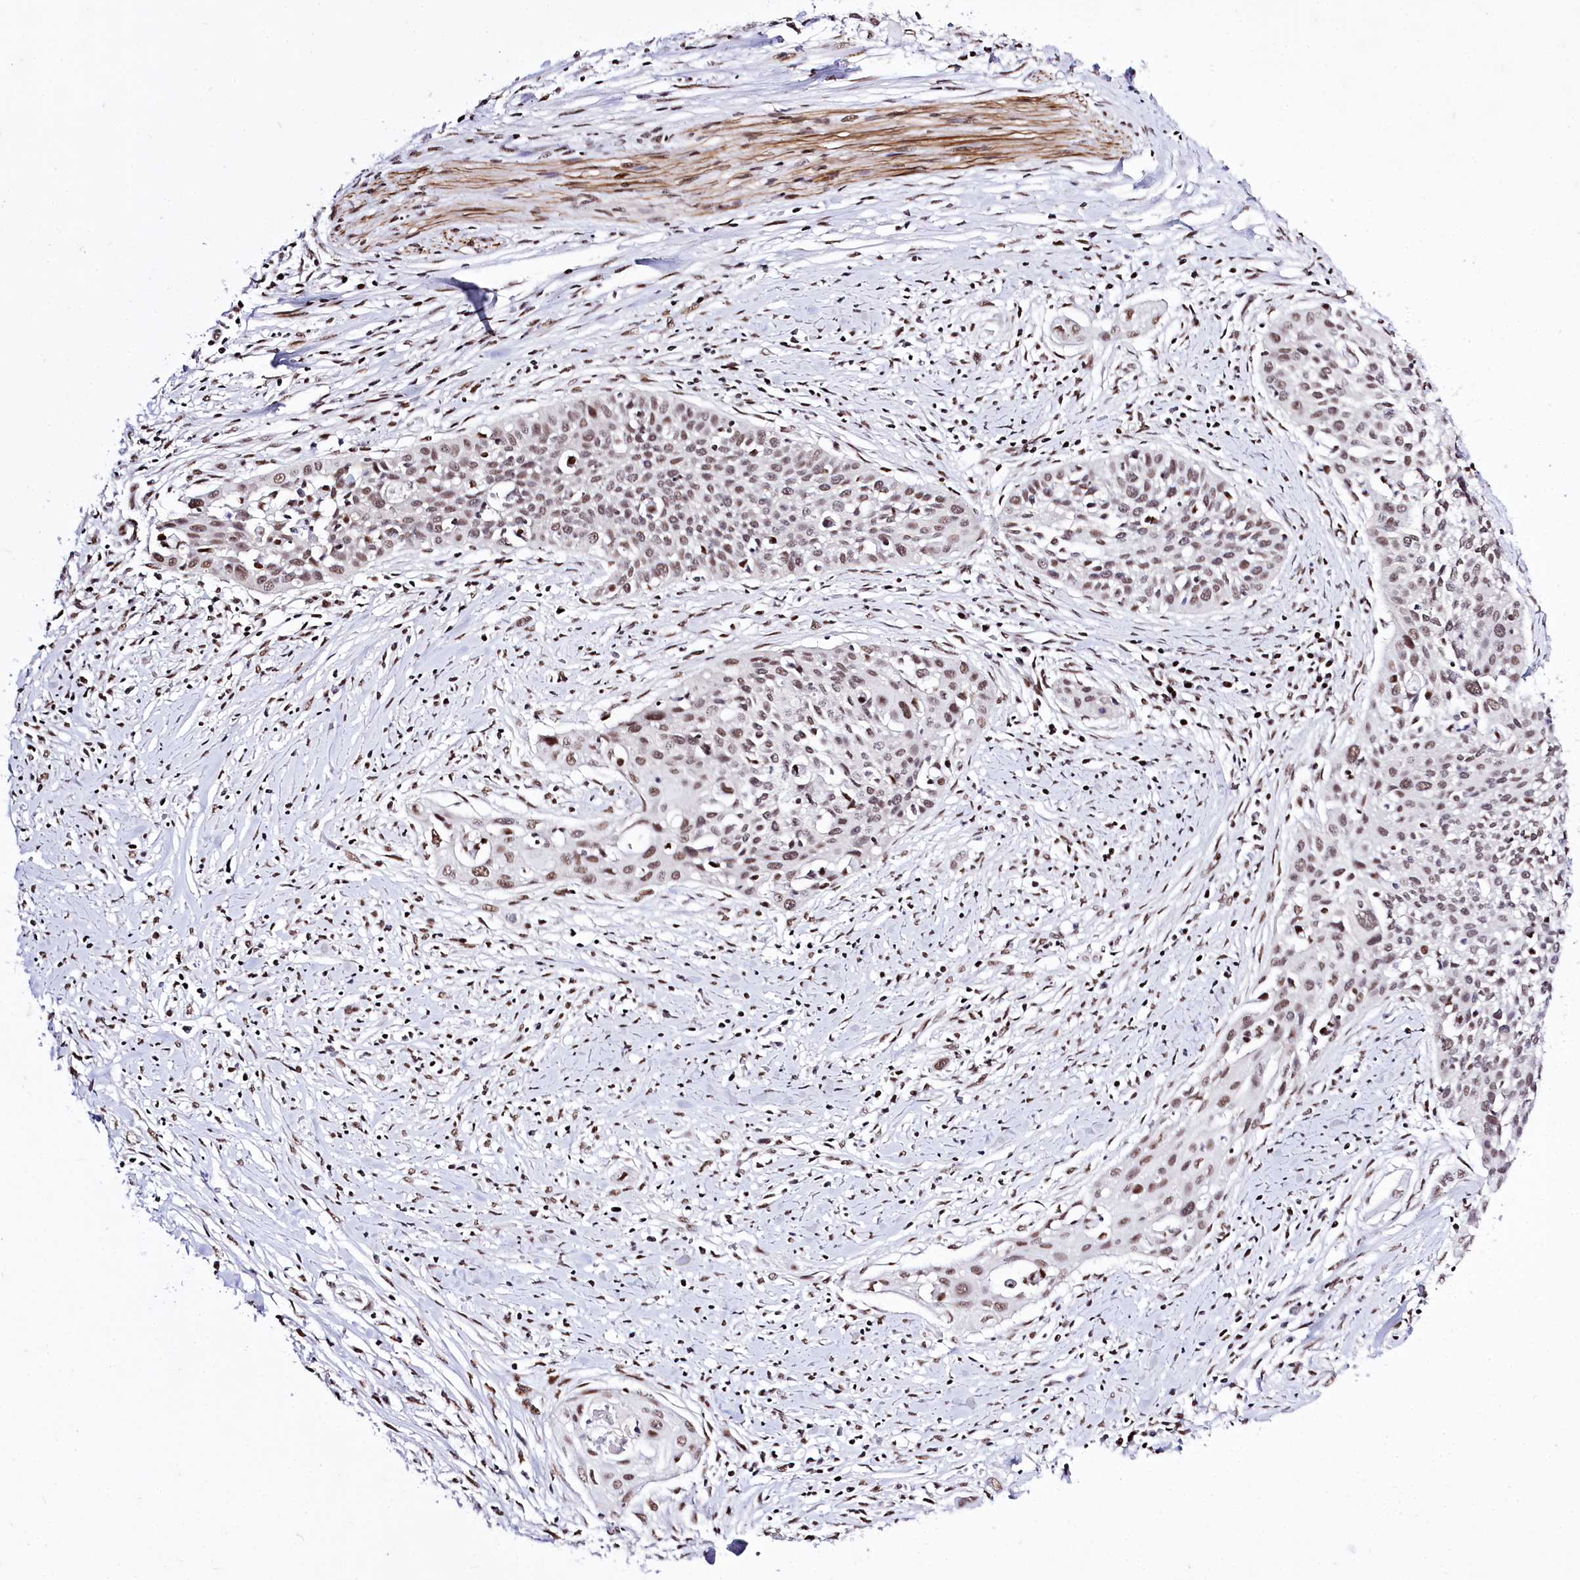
{"staining": {"intensity": "moderate", "quantity": "25%-75%", "location": "nuclear"}, "tissue": "cervical cancer", "cell_type": "Tumor cells", "image_type": "cancer", "snomed": [{"axis": "morphology", "description": "Squamous cell carcinoma, NOS"}, {"axis": "topography", "description": "Cervix"}], "caption": "Protein analysis of cervical cancer (squamous cell carcinoma) tissue displays moderate nuclear staining in approximately 25%-75% of tumor cells. (DAB (3,3'-diaminobenzidine) IHC, brown staining for protein, blue staining for nuclei).", "gene": "POU4F3", "patient": {"sex": "female", "age": 34}}